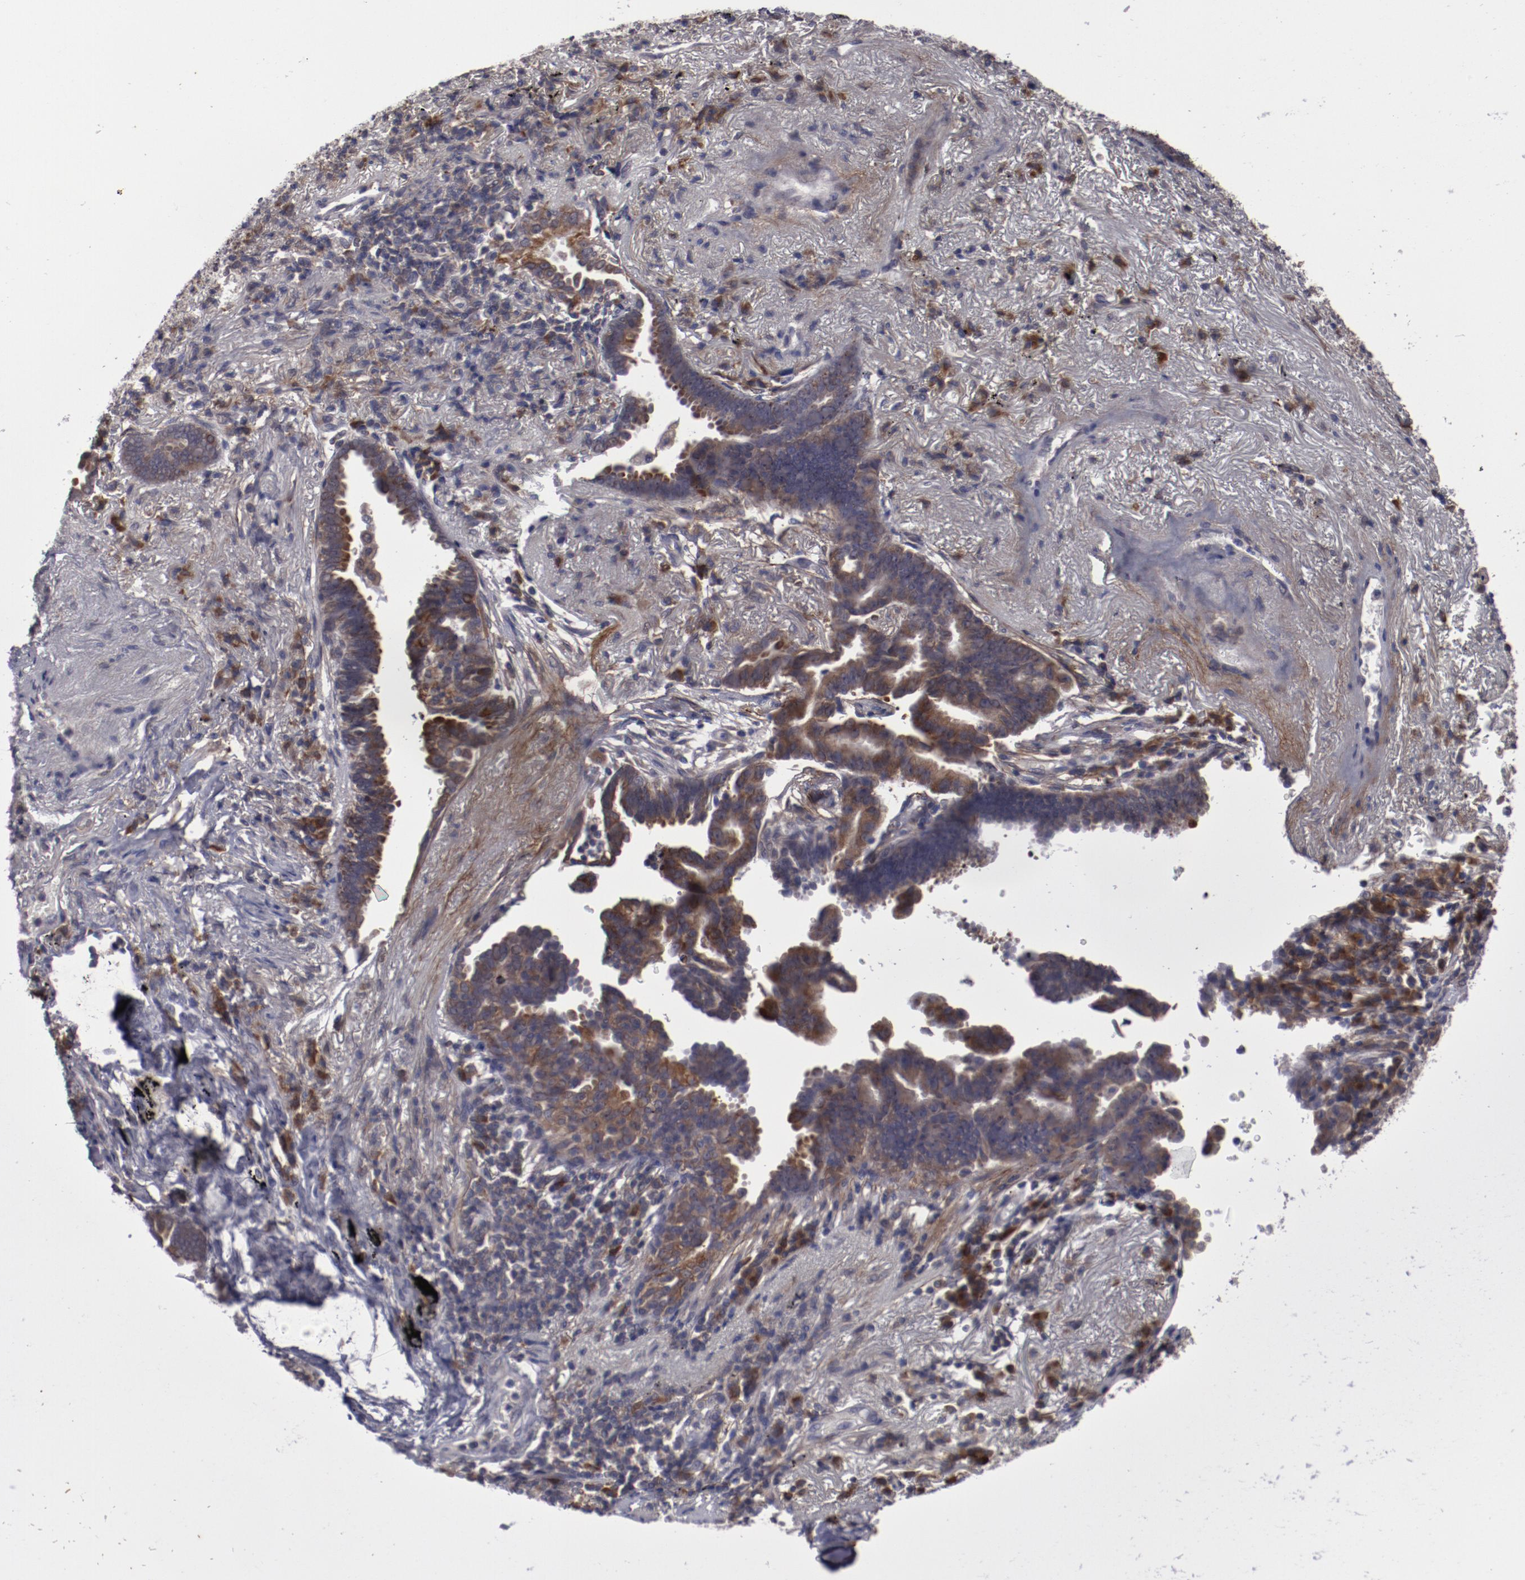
{"staining": {"intensity": "moderate", "quantity": ">75%", "location": "cytoplasmic/membranous"}, "tissue": "lung cancer", "cell_type": "Tumor cells", "image_type": "cancer", "snomed": [{"axis": "morphology", "description": "Adenocarcinoma, NOS"}, {"axis": "topography", "description": "Lung"}], "caption": "Immunohistochemistry (IHC) staining of lung cancer, which shows medium levels of moderate cytoplasmic/membranous expression in about >75% of tumor cells indicating moderate cytoplasmic/membranous protein staining. The staining was performed using DAB (brown) for protein detection and nuclei were counterstained in hematoxylin (blue).", "gene": "IL12A", "patient": {"sex": "female", "age": 64}}